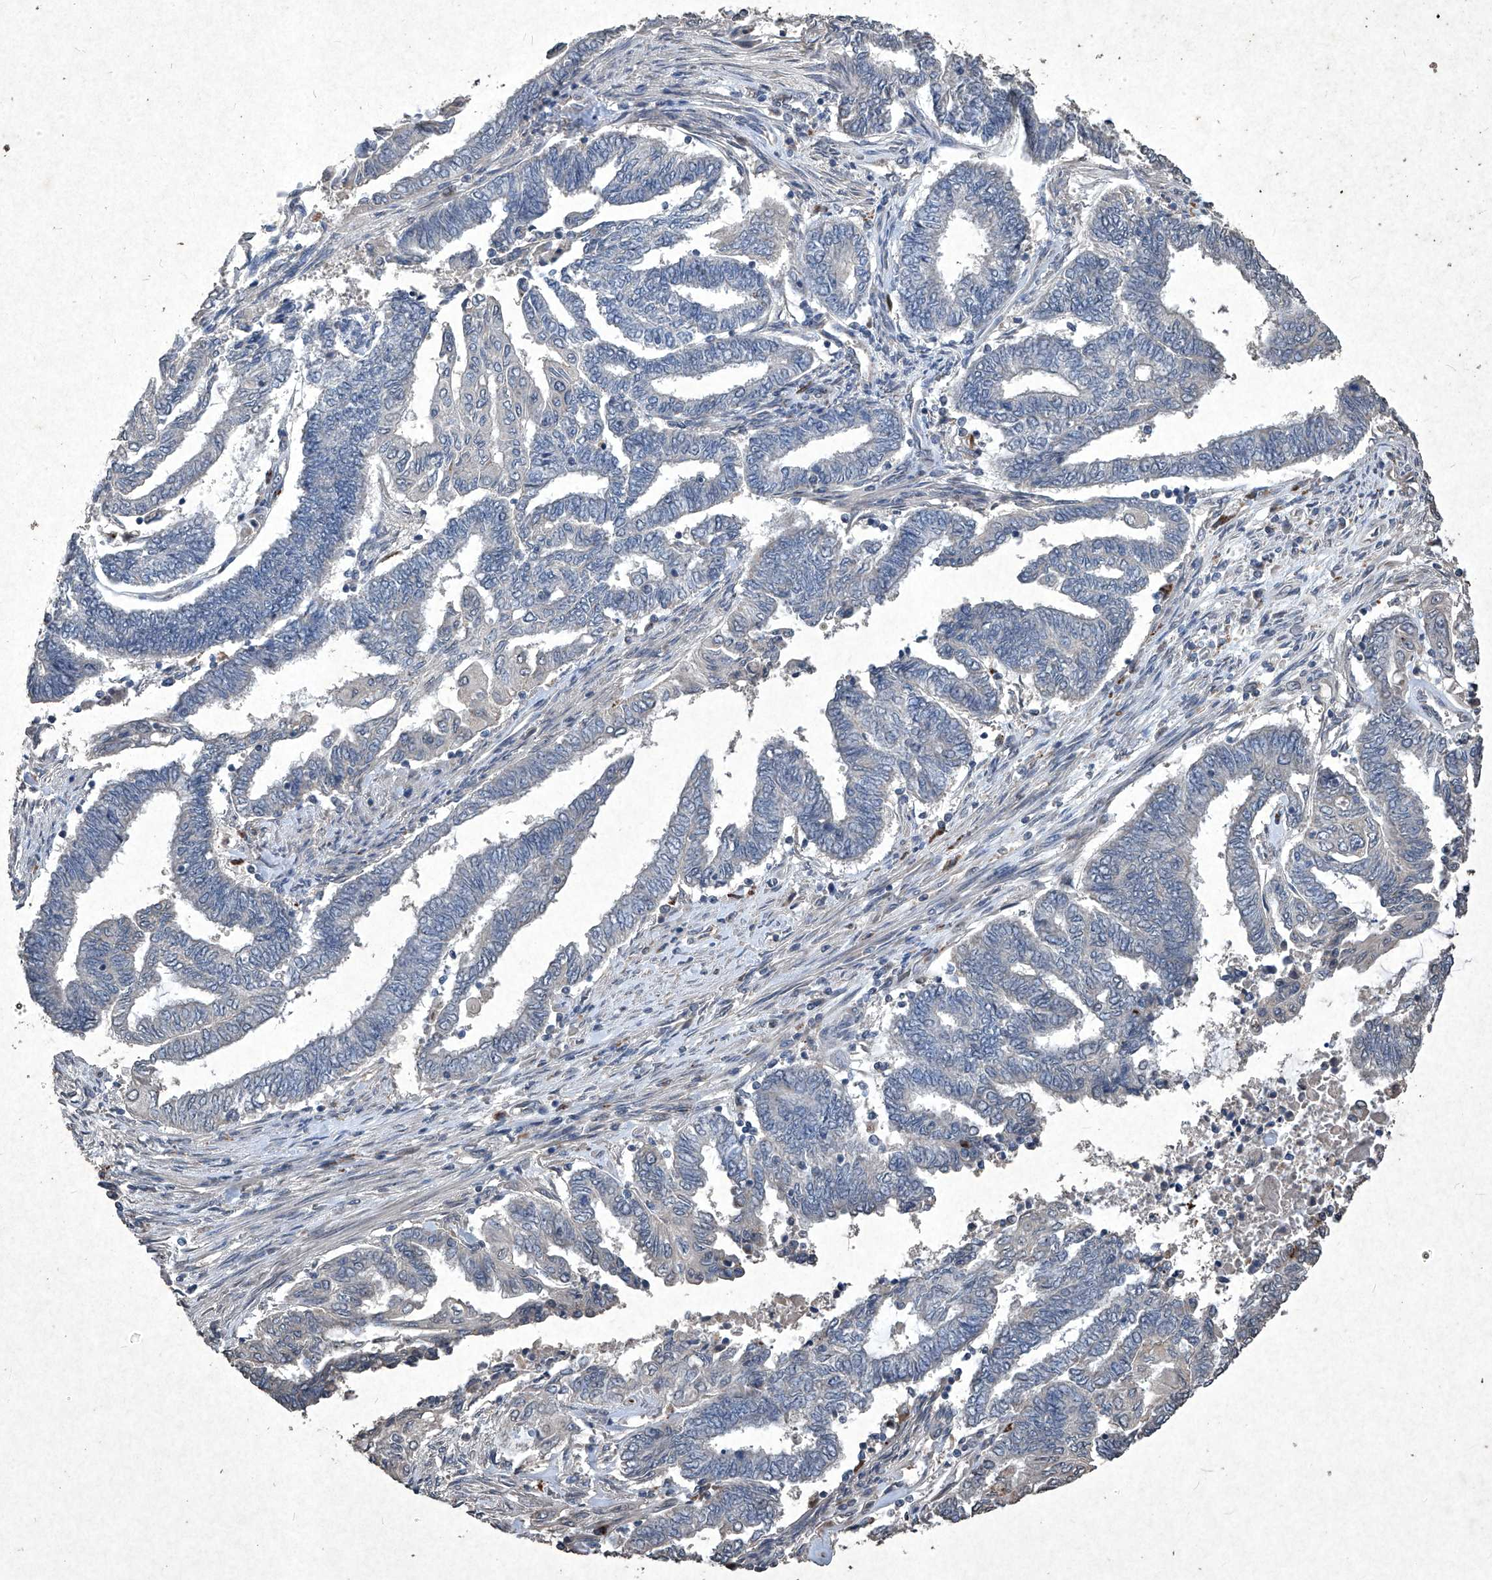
{"staining": {"intensity": "negative", "quantity": "none", "location": "none"}, "tissue": "endometrial cancer", "cell_type": "Tumor cells", "image_type": "cancer", "snomed": [{"axis": "morphology", "description": "Adenocarcinoma, NOS"}, {"axis": "topography", "description": "Uterus"}, {"axis": "topography", "description": "Endometrium"}], "caption": "IHC photomicrograph of human endometrial adenocarcinoma stained for a protein (brown), which reveals no positivity in tumor cells.", "gene": "MED16", "patient": {"sex": "female", "age": 70}}